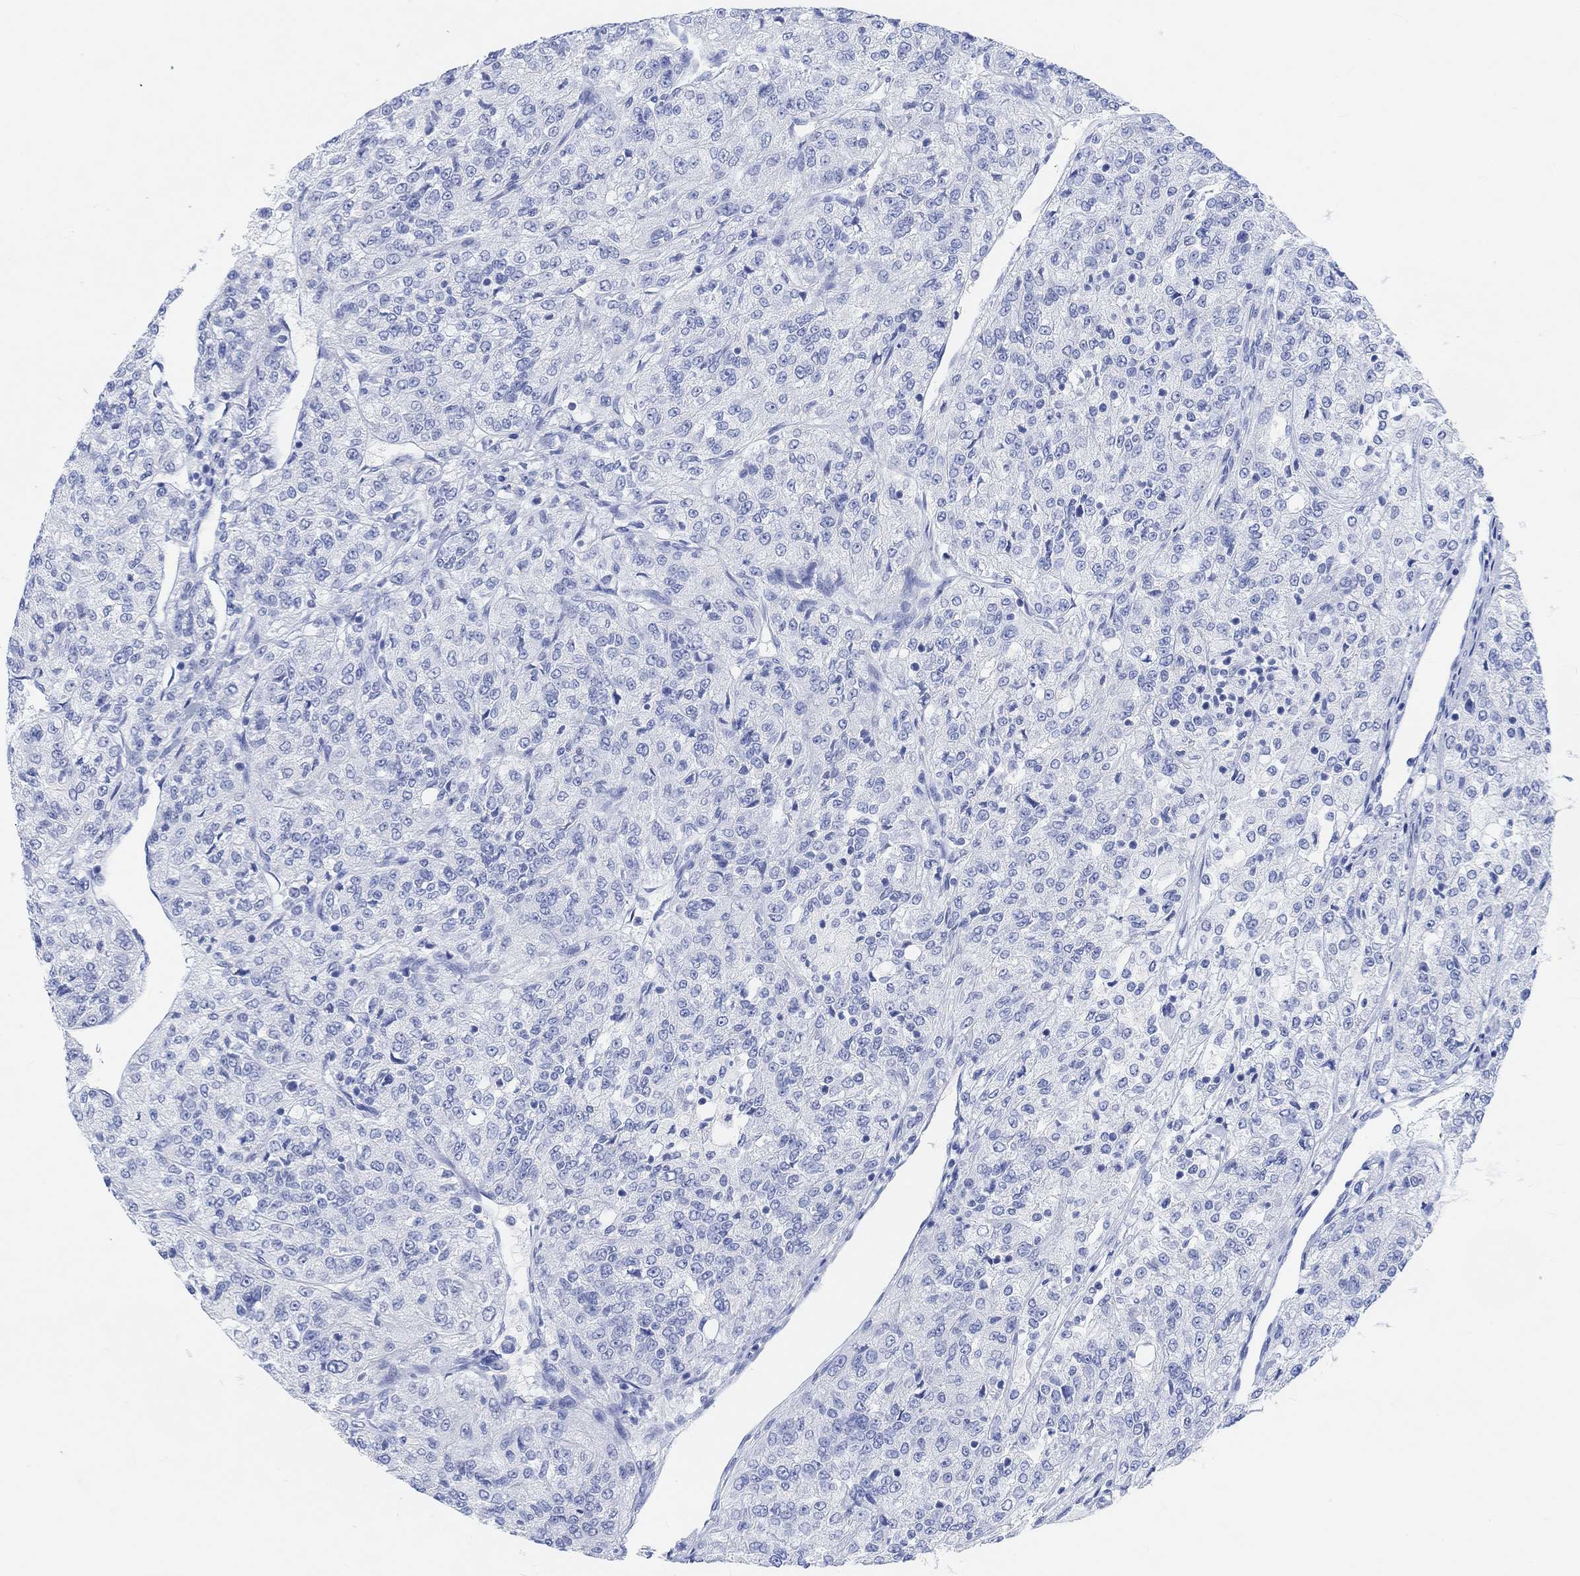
{"staining": {"intensity": "negative", "quantity": "none", "location": "none"}, "tissue": "renal cancer", "cell_type": "Tumor cells", "image_type": "cancer", "snomed": [{"axis": "morphology", "description": "Adenocarcinoma, NOS"}, {"axis": "topography", "description": "Kidney"}], "caption": "DAB immunohistochemical staining of human adenocarcinoma (renal) shows no significant positivity in tumor cells.", "gene": "ENO4", "patient": {"sex": "female", "age": 63}}